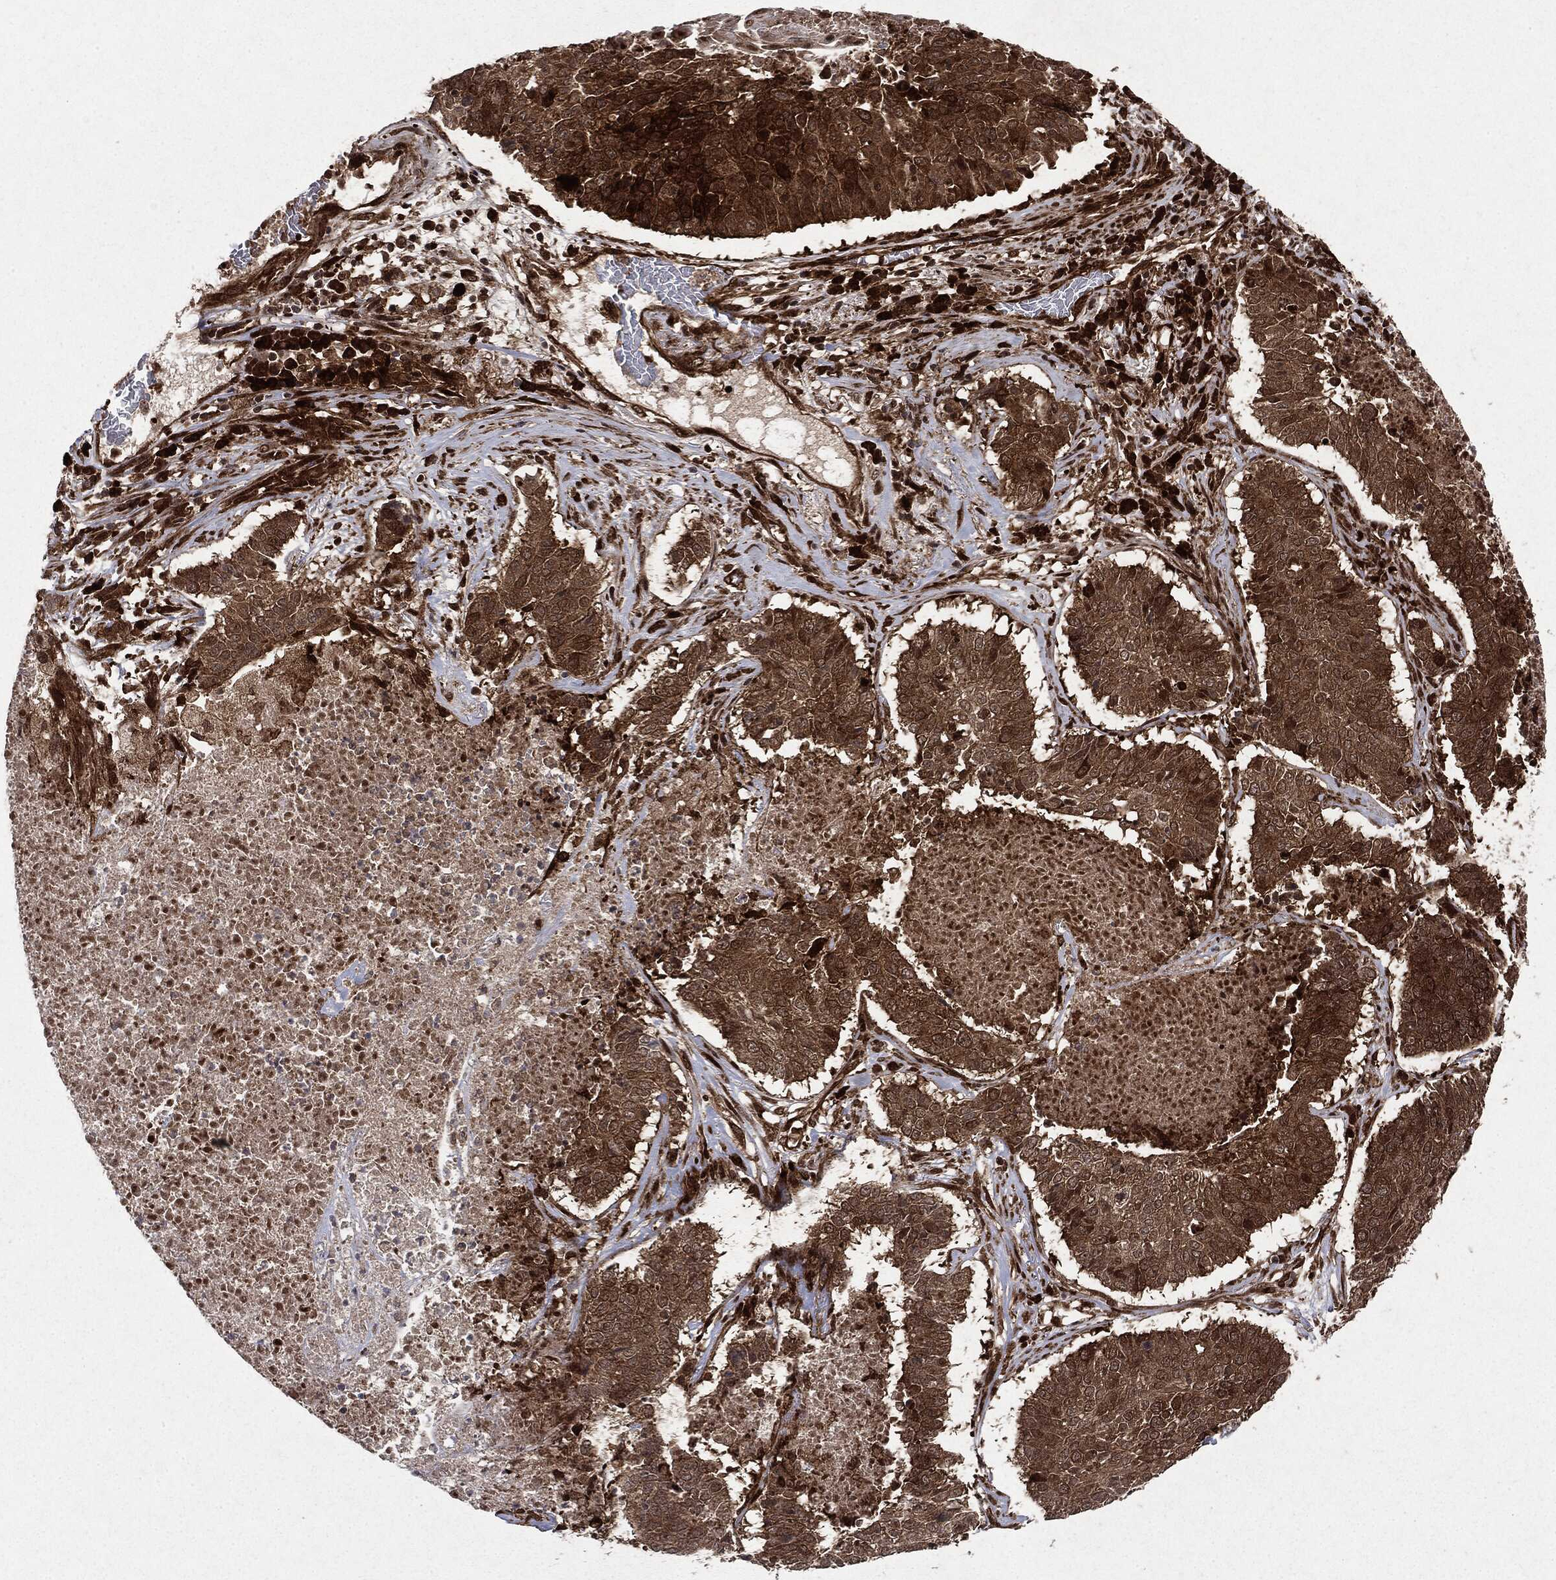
{"staining": {"intensity": "strong", "quantity": ">75%", "location": "cytoplasmic/membranous"}, "tissue": "lung cancer", "cell_type": "Tumor cells", "image_type": "cancer", "snomed": [{"axis": "morphology", "description": "Squamous cell carcinoma, NOS"}, {"axis": "topography", "description": "Lung"}], "caption": "The micrograph reveals staining of lung cancer, revealing strong cytoplasmic/membranous protein staining (brown color) within tumor cells.", "gene": "OTUB1", "patient": {"sex": "male", "age": 64}}